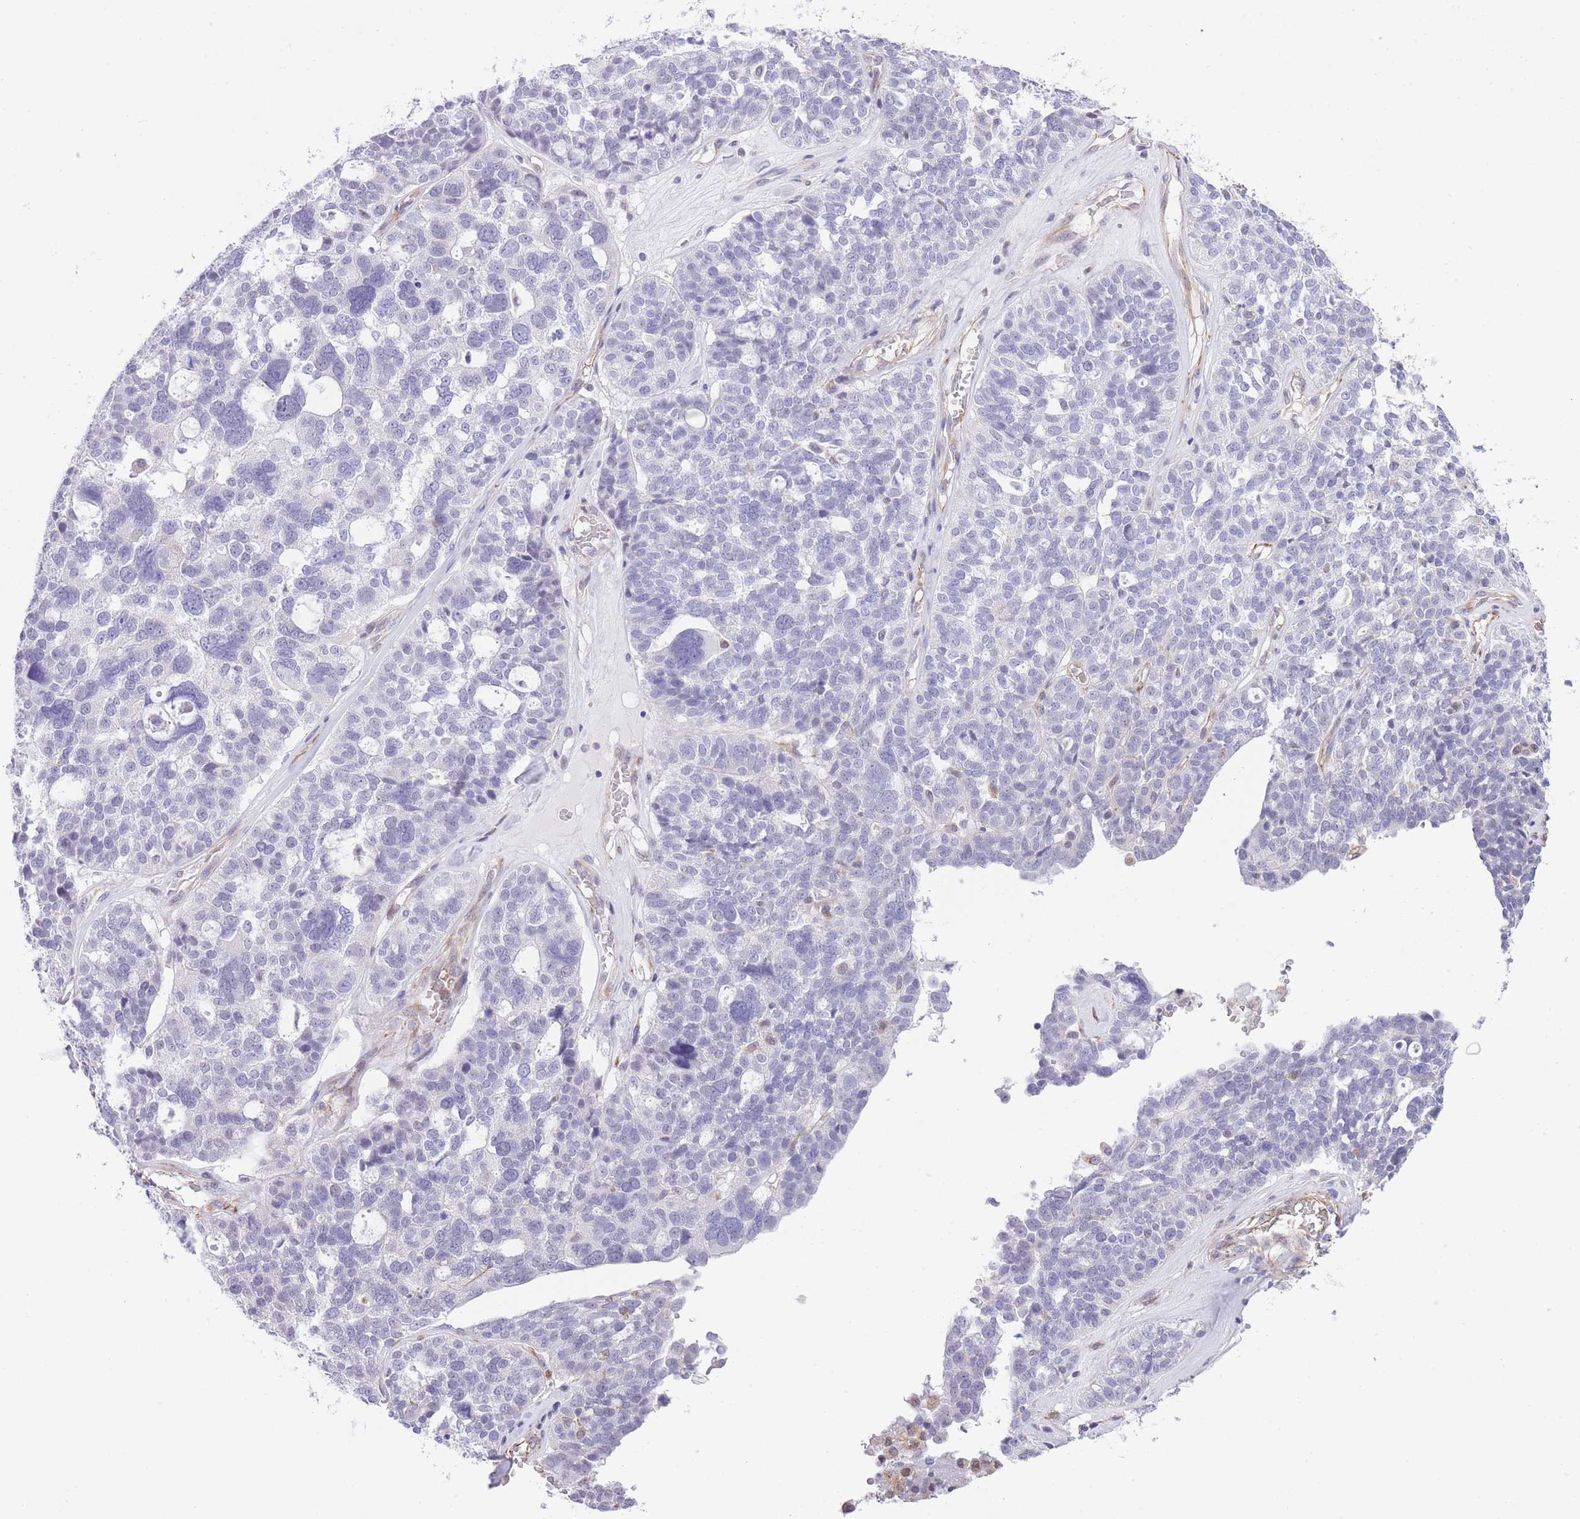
{"staining": {"intensity": "negative", "quantity": "none", "location": "none"}, "tissue": "ovarian cancer", "cell_type": "Tumor cells", "image_type": "cancer", "snomed": [{"axis": "morphology", "description": "Cystadenocarcinoma, serous, NOS"}, {"axis": "topography", "description": "Ovary"}], "caption": "Tumor cells show no significant protein expression in ovarian cancer (serous cystadenocarcinoma). (DAB (3,3'-diaminobenzidine) immunohistochemistry, high magnification).", "gene": "MEIOSIN", "patient": {"sex": "female", "age": 59}}